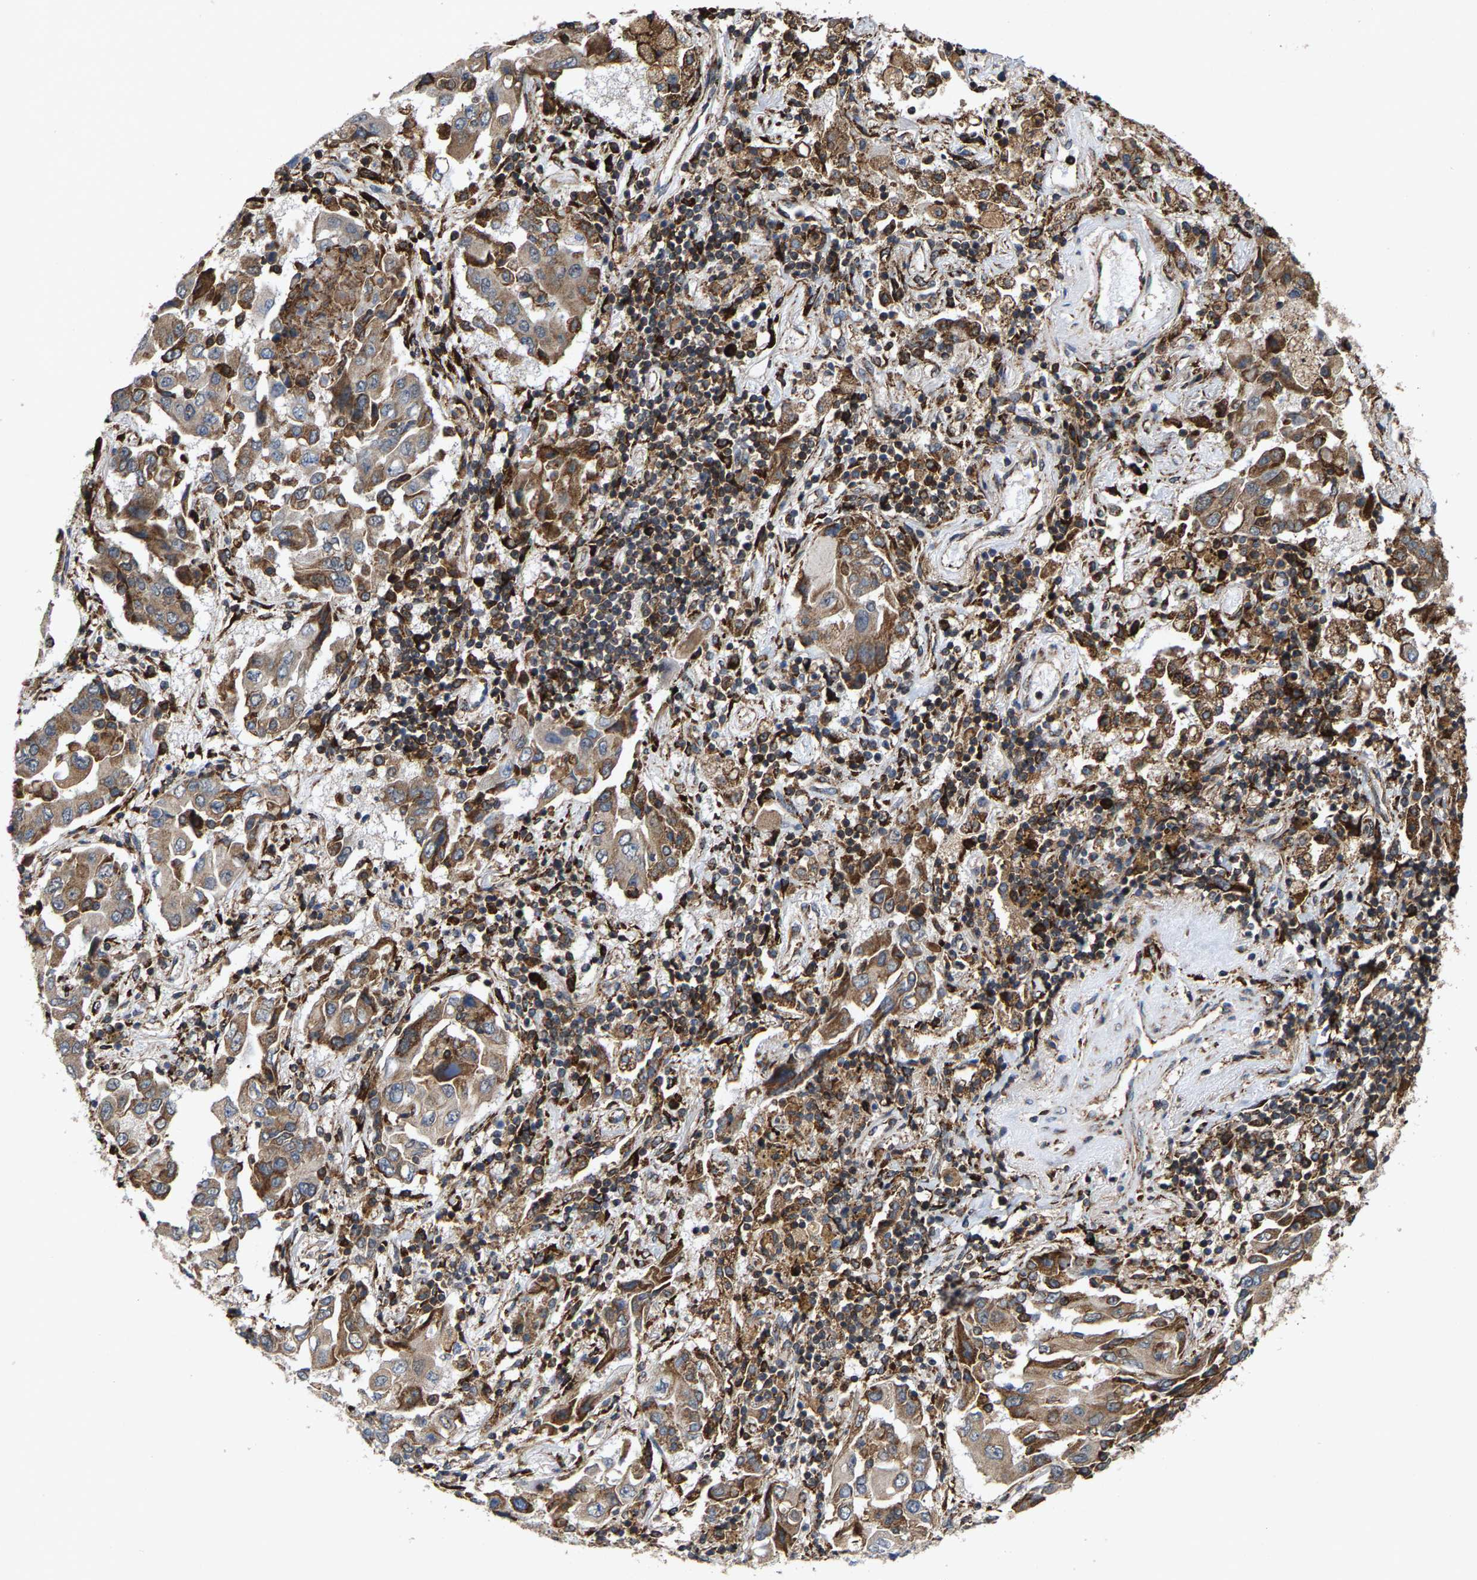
{"staining": {"intensity": "moderate", "quantity": ">75%", "location": "cytoplasmic/membranous"}, "tissue": "lung cancer", "cell_type": "Tumor cells", "image_type": "cancer", "snomed": [{"axis": "morphology", "description": "Adenocarcinoma, NOS"}, {"axis": "topography", "description": "Lung"}], "caption": "Adenocarcinoma (lung) stained for a protein (brown) displays moderate cytoplasmic/membranous positive expression in about >75% of tumor cells.", "gene": "FGD3", "patient": {"sex": "female", "age": 65}}